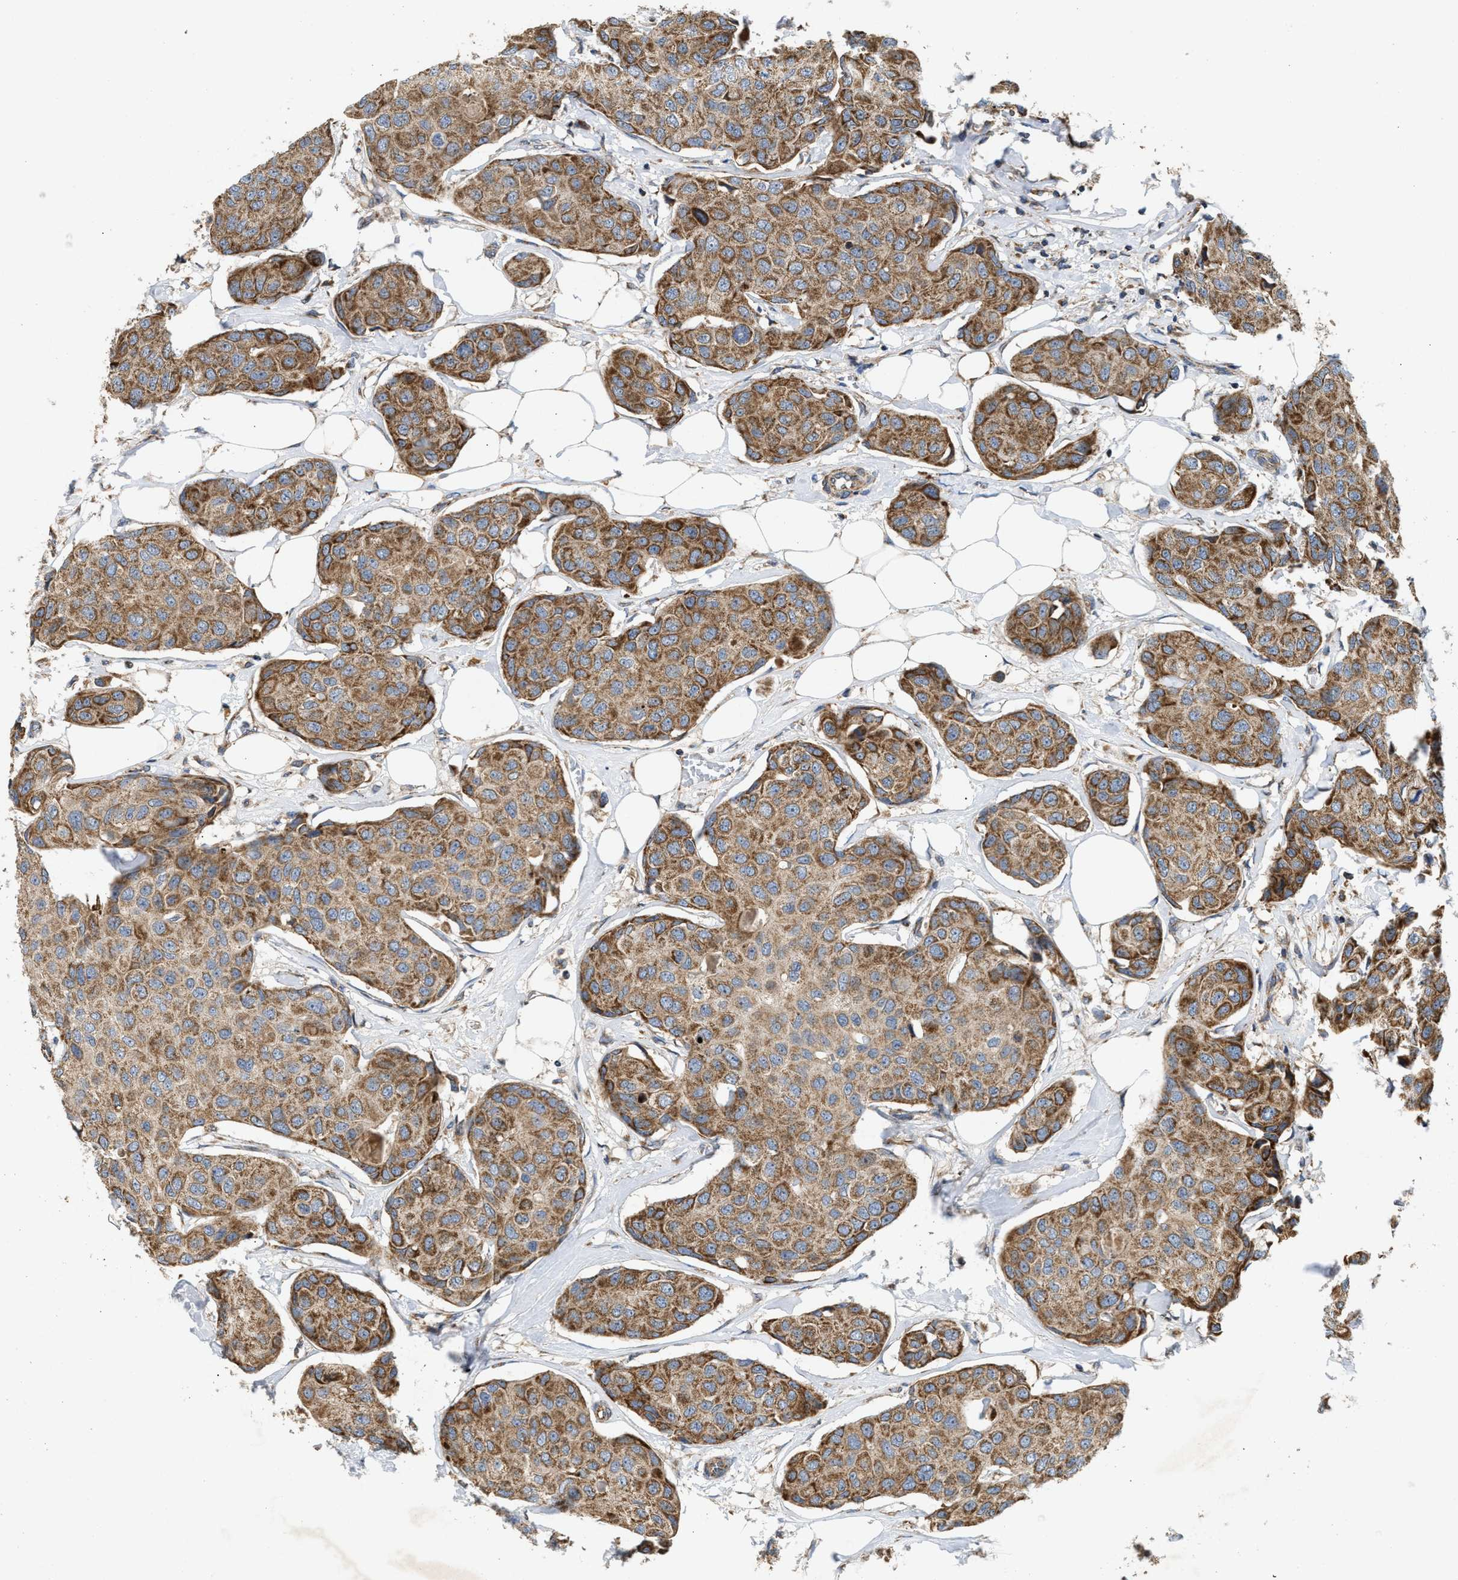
{"staining": {"intensity": "moderate", "quantity": ">75%", "location": "cytoplasmic/membranous"}, "tissue": "breast cancer", "cell_type": "Tumor cells", "image_type": "cancer", "snomed": [{"axis": "morphology", "description": "Duct carcinoma"}, {"axis": "topography", "description": "Breast"}], "caption": "The micrograph demonstrates staining of breast cancer (infiltrating ductal carcinoma), revealing moderate cytoplasmic/membranous protein staining (brown color) within tumor cells. (DAB (3,3'-diaminobenzidine) IHC, brown staining for protein, blue staining for nuclei).", "gene": "TACO1", "patient": {"sex": "female", "age": 80}}